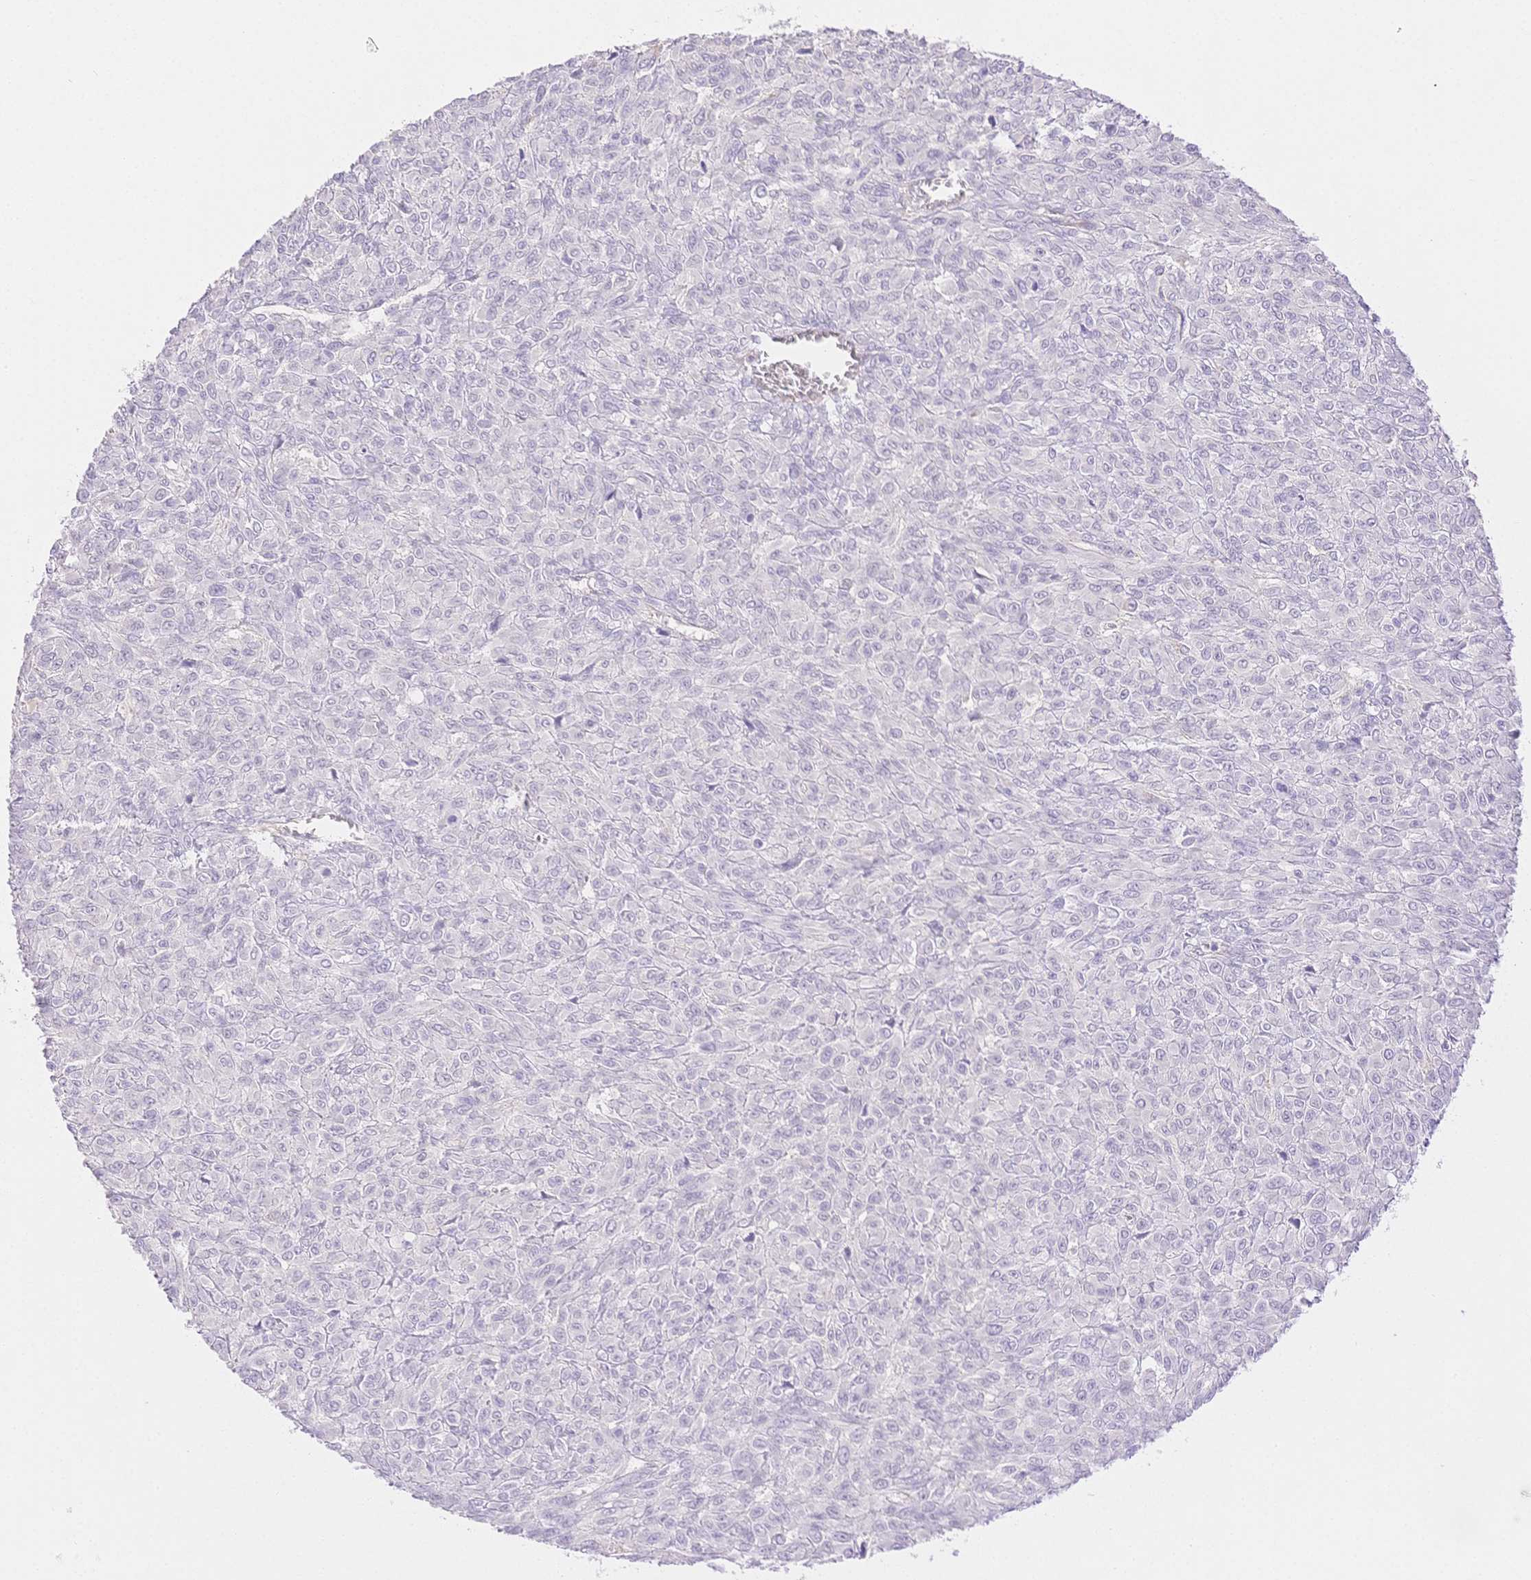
{"staining": {"intensity": "negative", "quantity": "none", "location": "none"}, "tissue": "renal cancer", "cell_type": "Tumor cells", "image_type": "cancer", "snomed": [{"axis": "morphology", "description": "Adenocarcinoma, NOS"}, {"axis": "topography", "description": "Kidney"}], "caption": "This is a photomicrograph of immunohistochemistry staining of renal adenocarcinoma, which shows no staining in tumor cells.", "gene": "WDR54", "patient": {"sex": "male", "age": 58}}